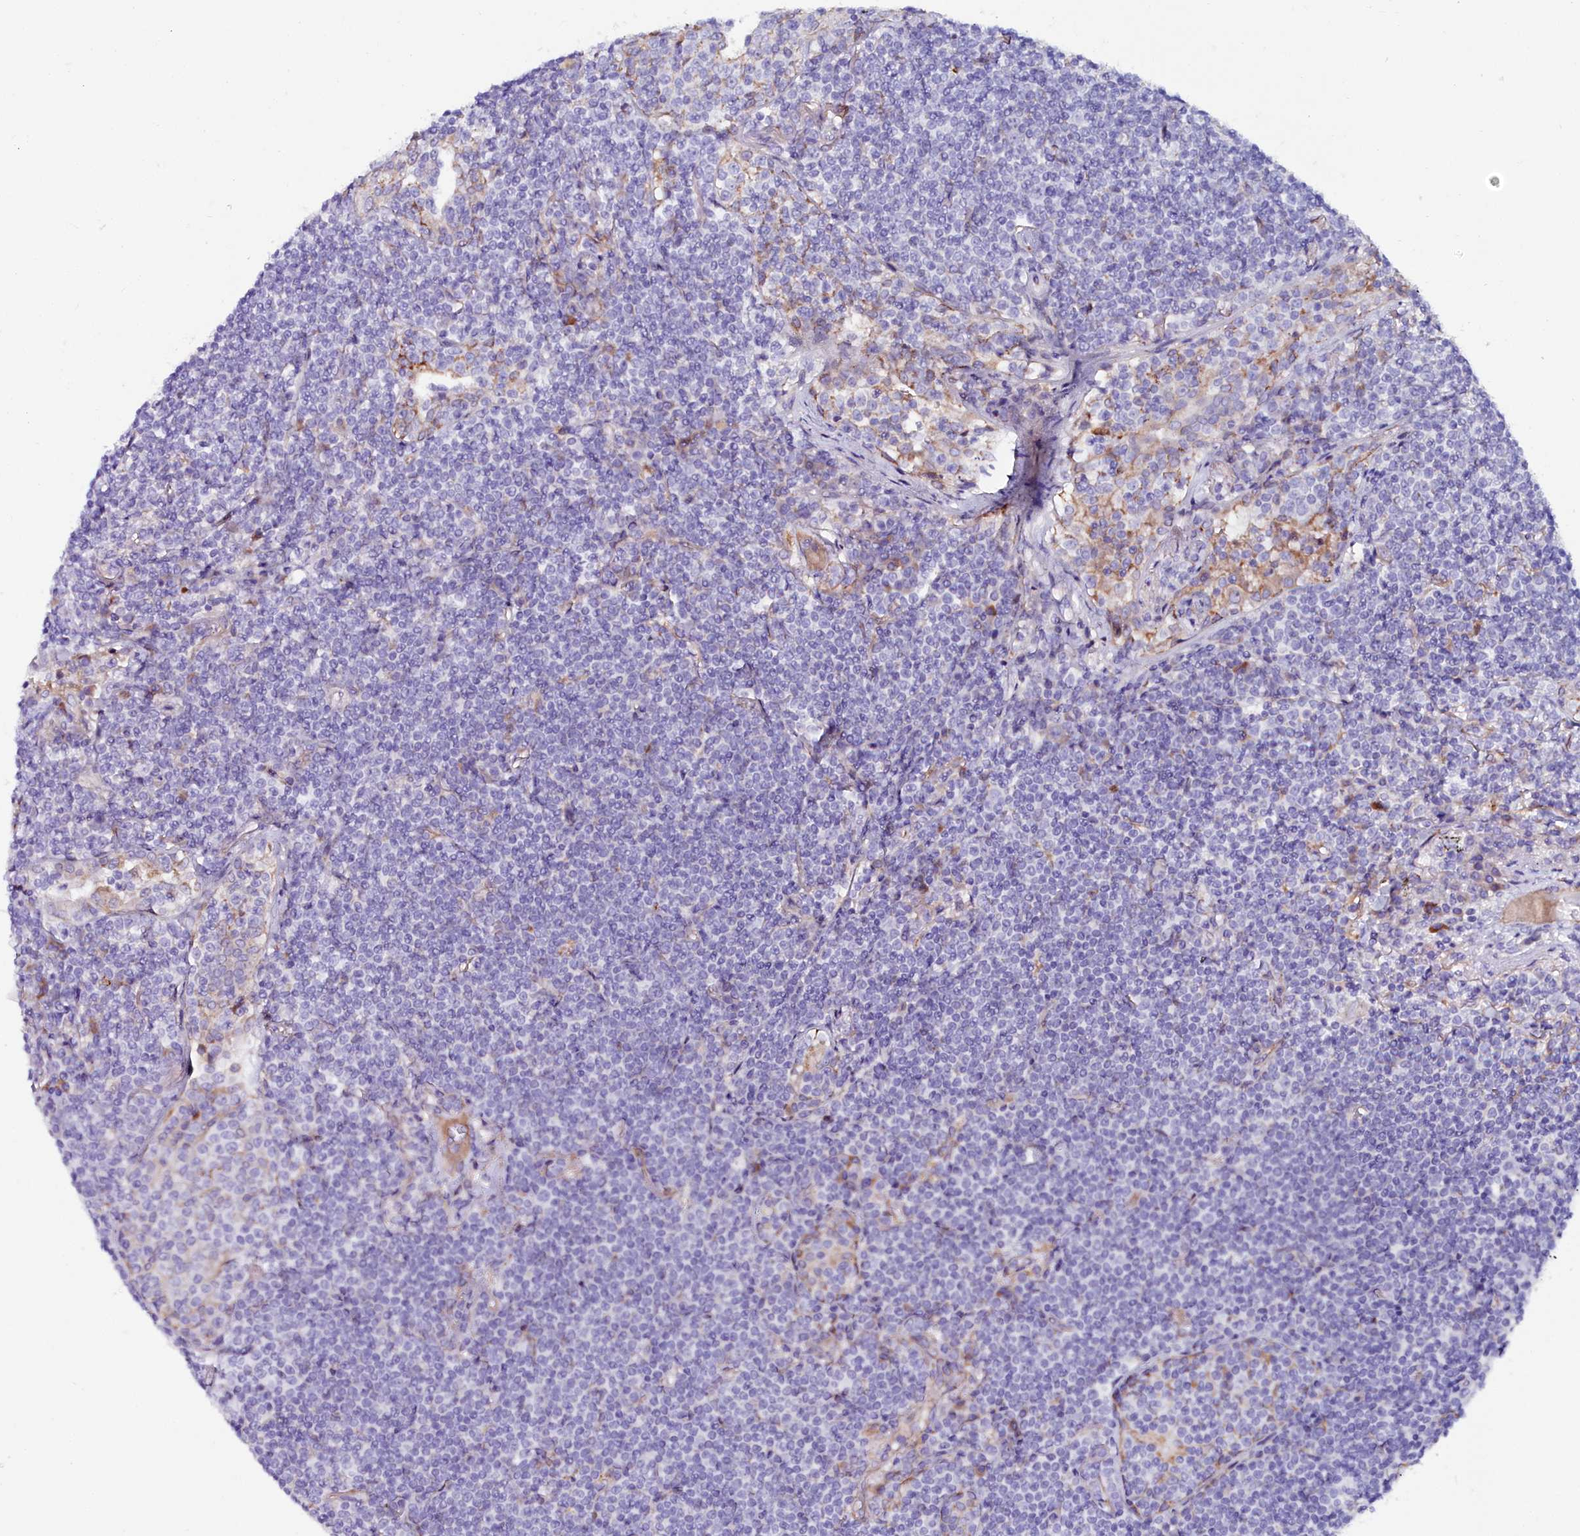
{"staining": {"intensity": "negative", "quantity": "none", "location": "none"}, "tissue": "lymphoma", "cell_type": "Tumor cells", "image_type": "cancer", "snomed": [{"axis": "morphology", "description": "Malignant lymphoma, non-Hodgkin's type, Low grade"}, {"axis": "topography", "description": "Lung"}], "caption": "Tumor cells are negative for brown protein staining in low-grade malignant lymphoma, non-Hodgkin's type. Brightfield microscopy of immunohistochemistry (IHC) stained with DAB (3,3'-diaminobenzidine) (brown) and hematoxylin (blue), captured at high magnification.", "gene": "SLC49A3", "patient": {"sex": "female", "age": 71}}